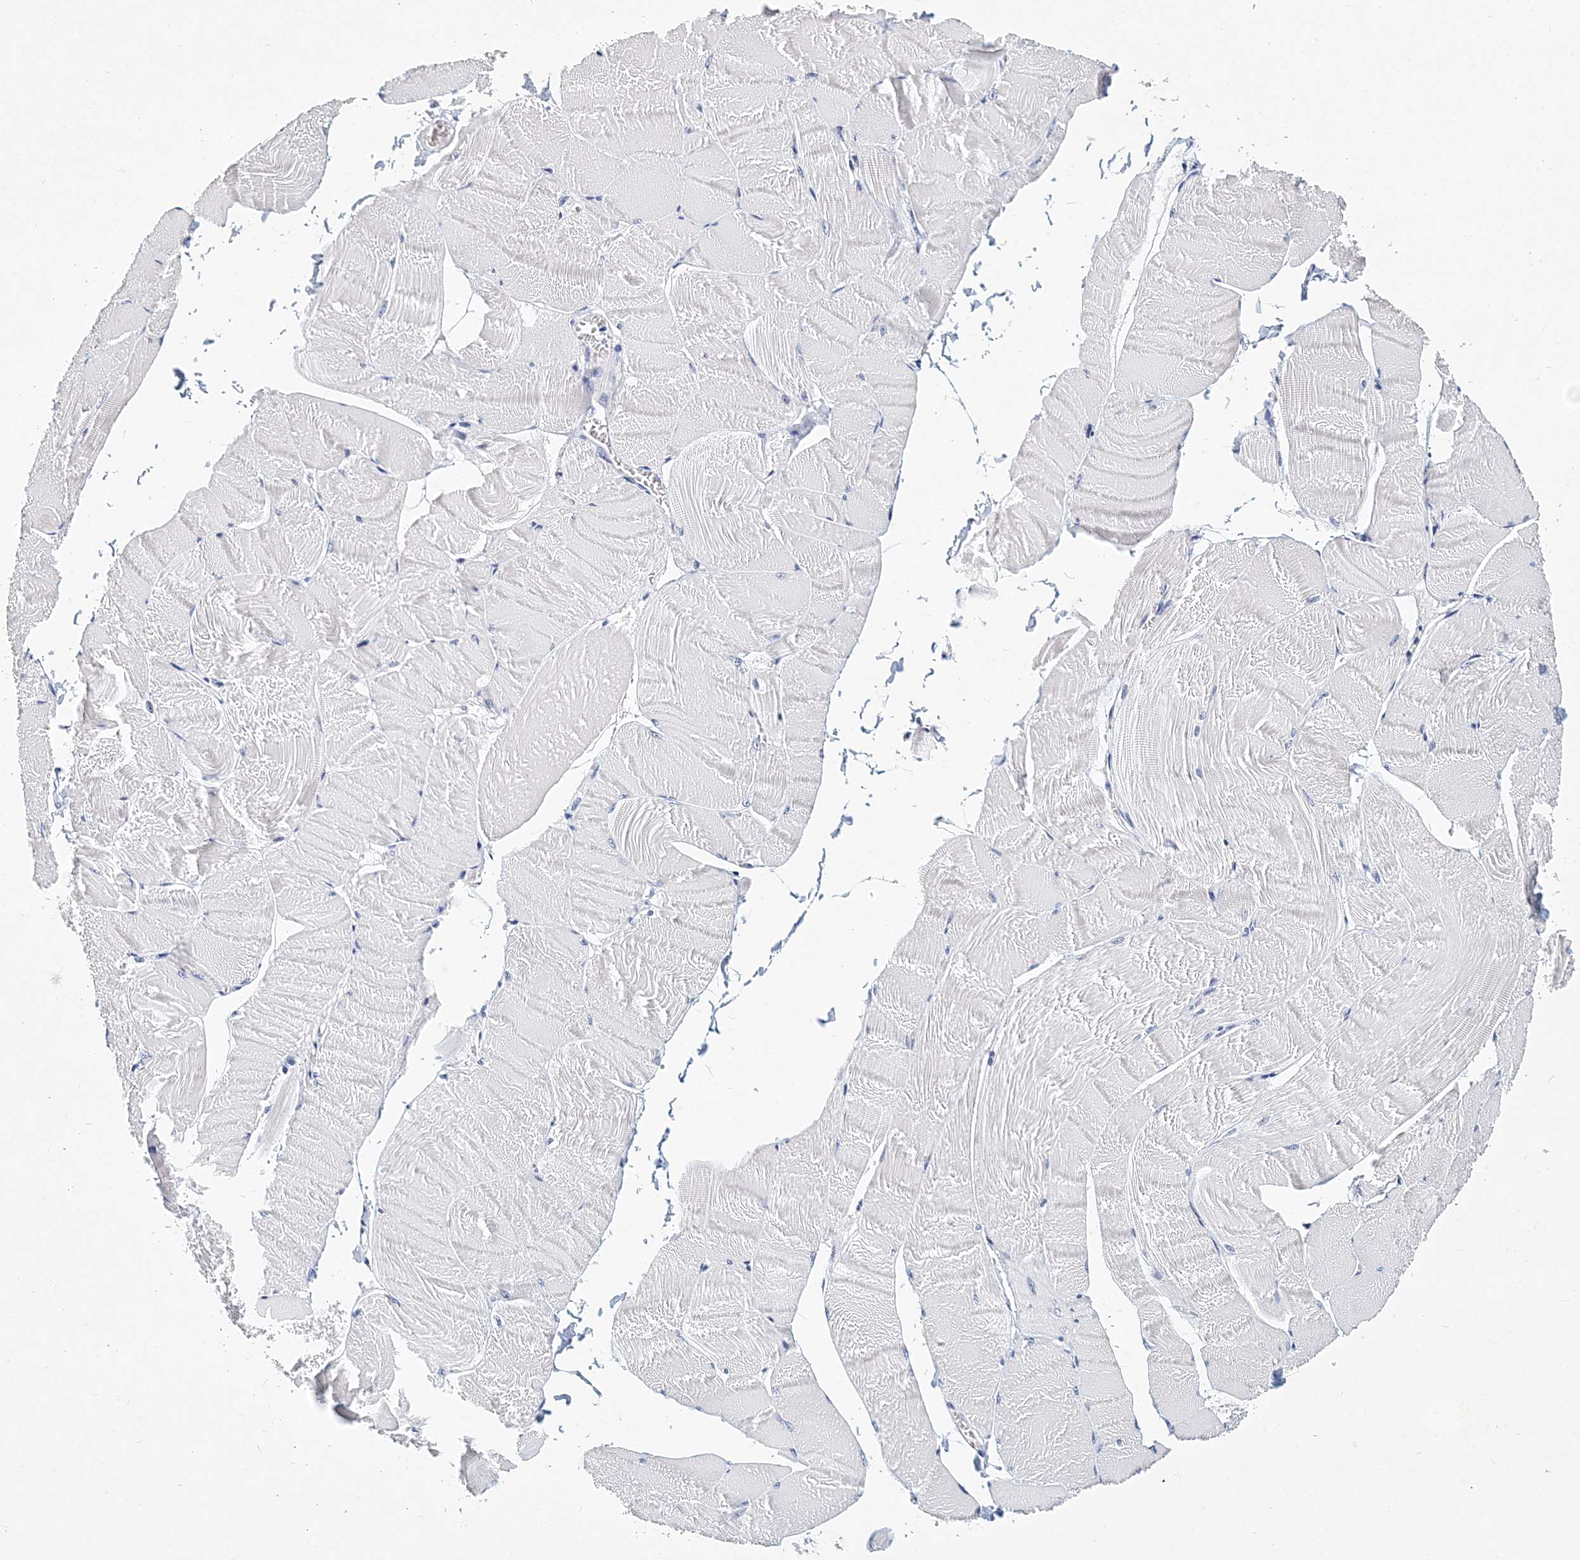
{"staining": {"intensity": "negative", "quantity": "none", "location": "none"}, "tissue": "skeletal muscle", "cell_type": "Myocytes", "image_type": "normal", "snomed": [{"axis": "morphology", "description": "Normal tissue, NOS"}, {"axis": "morphology", "description": "Basal cell carcinoma"}, {"axis": "topography", "description": "Skeletal muscle"}], "caption": "A high-resolution micrograph shows immunohistochemistry (IHC) staining of normal skeletal muscle, which exhibits no significant expression in myocytes.", "gene": "ITGA2B", "patient": {"sex": "female", "age": 64}}